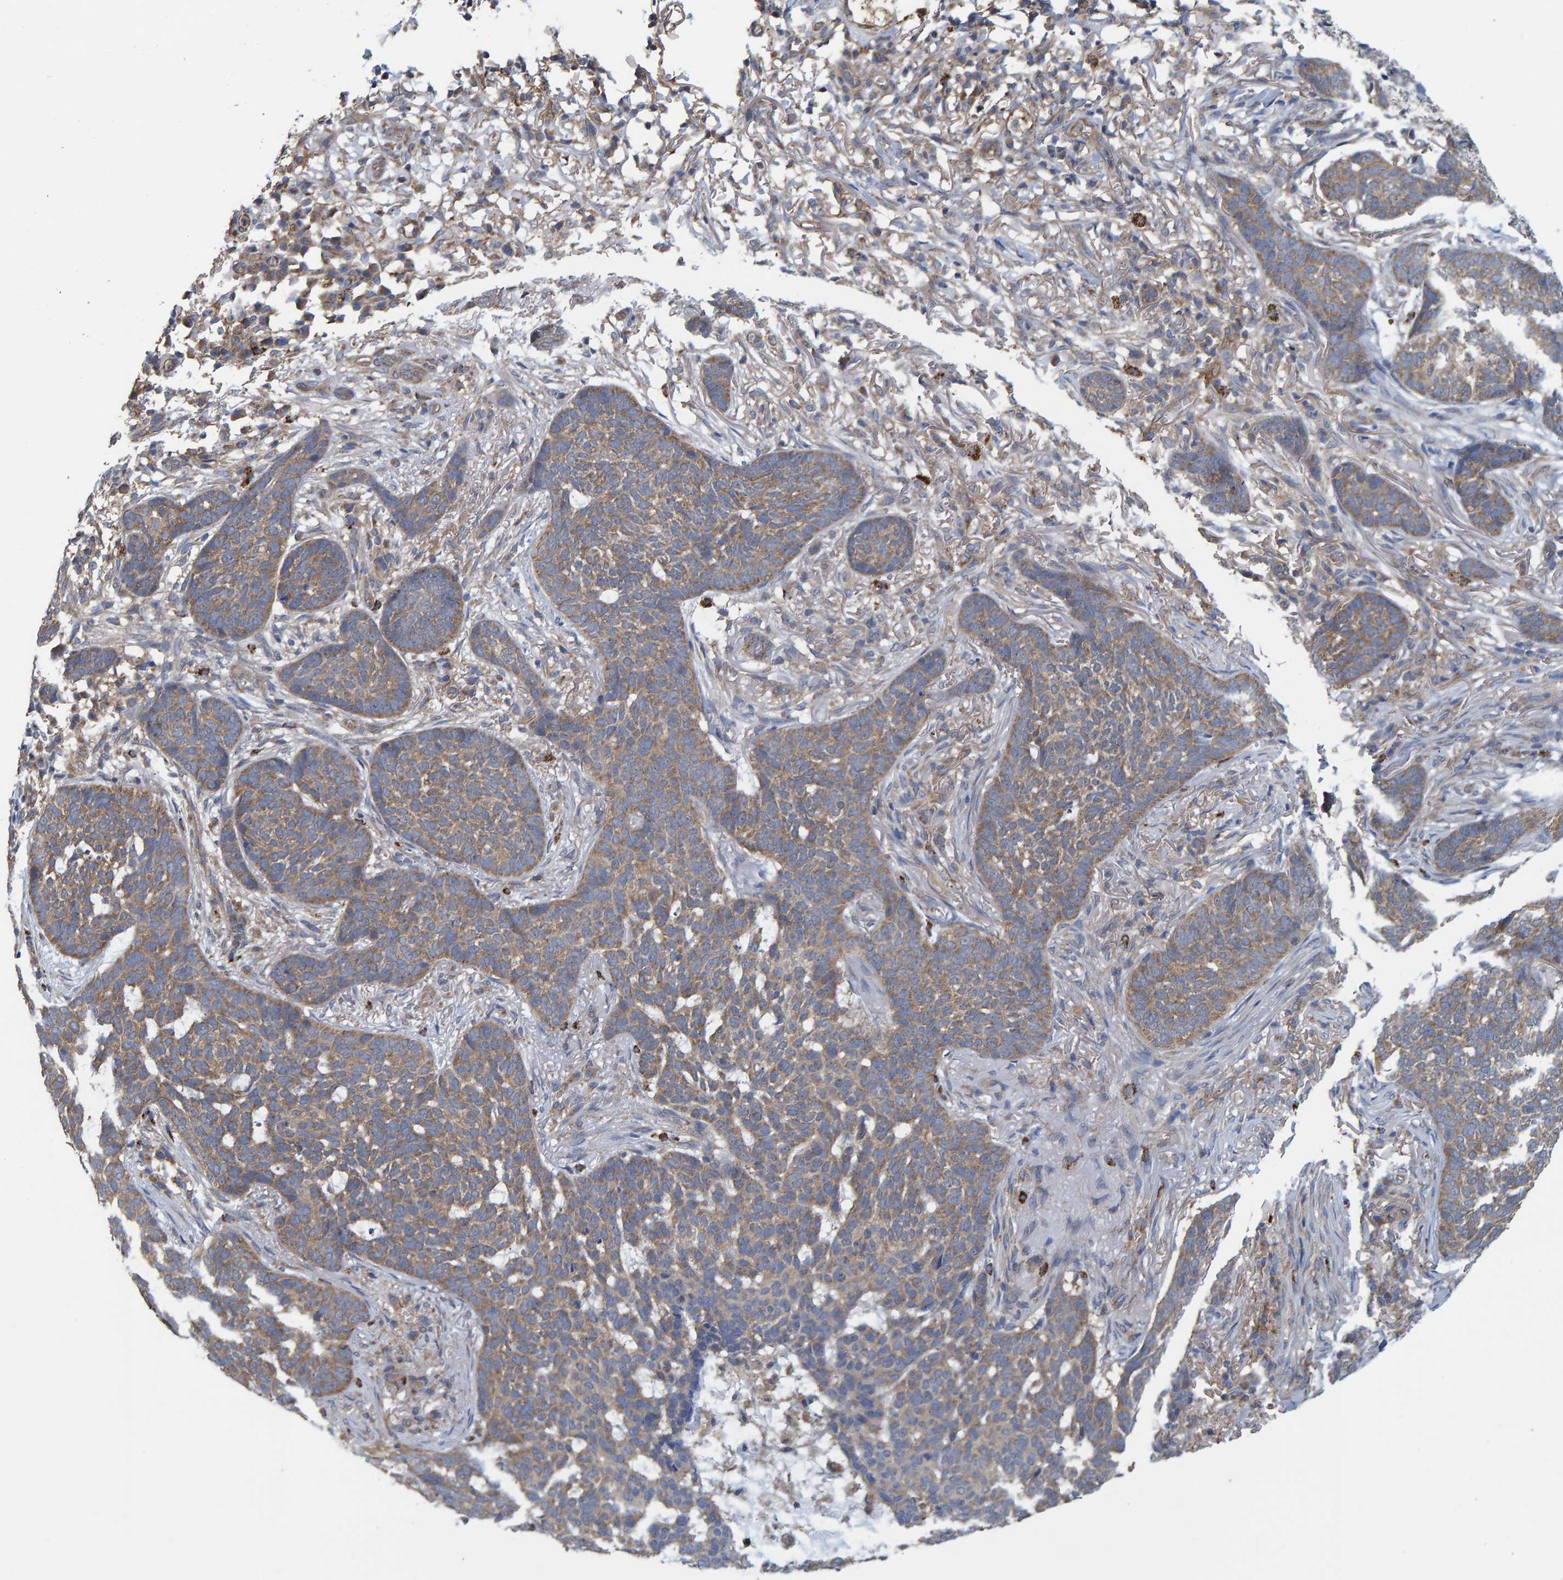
{"staining": {"intensity": "moderate", "quantity": ">75%", "location": "cytoplasmic/membranous"}, "tissue": "skin cancer", "cell_type": "Tumor cells", "image_type": "cancer", "snomed": [{"axis": "morphology", "description": "Basal cell carcinoma"}, {"axis": "topography", "description": "Skin"}], "caption": "Immunohistochemical staining of skin cancer exhibits medium levels of moderate cytoplasmic/membranous expression in about >75% of tumor cells.", "gene": "LRSAM1", "patient": {"sex": "male", "age": 85}}